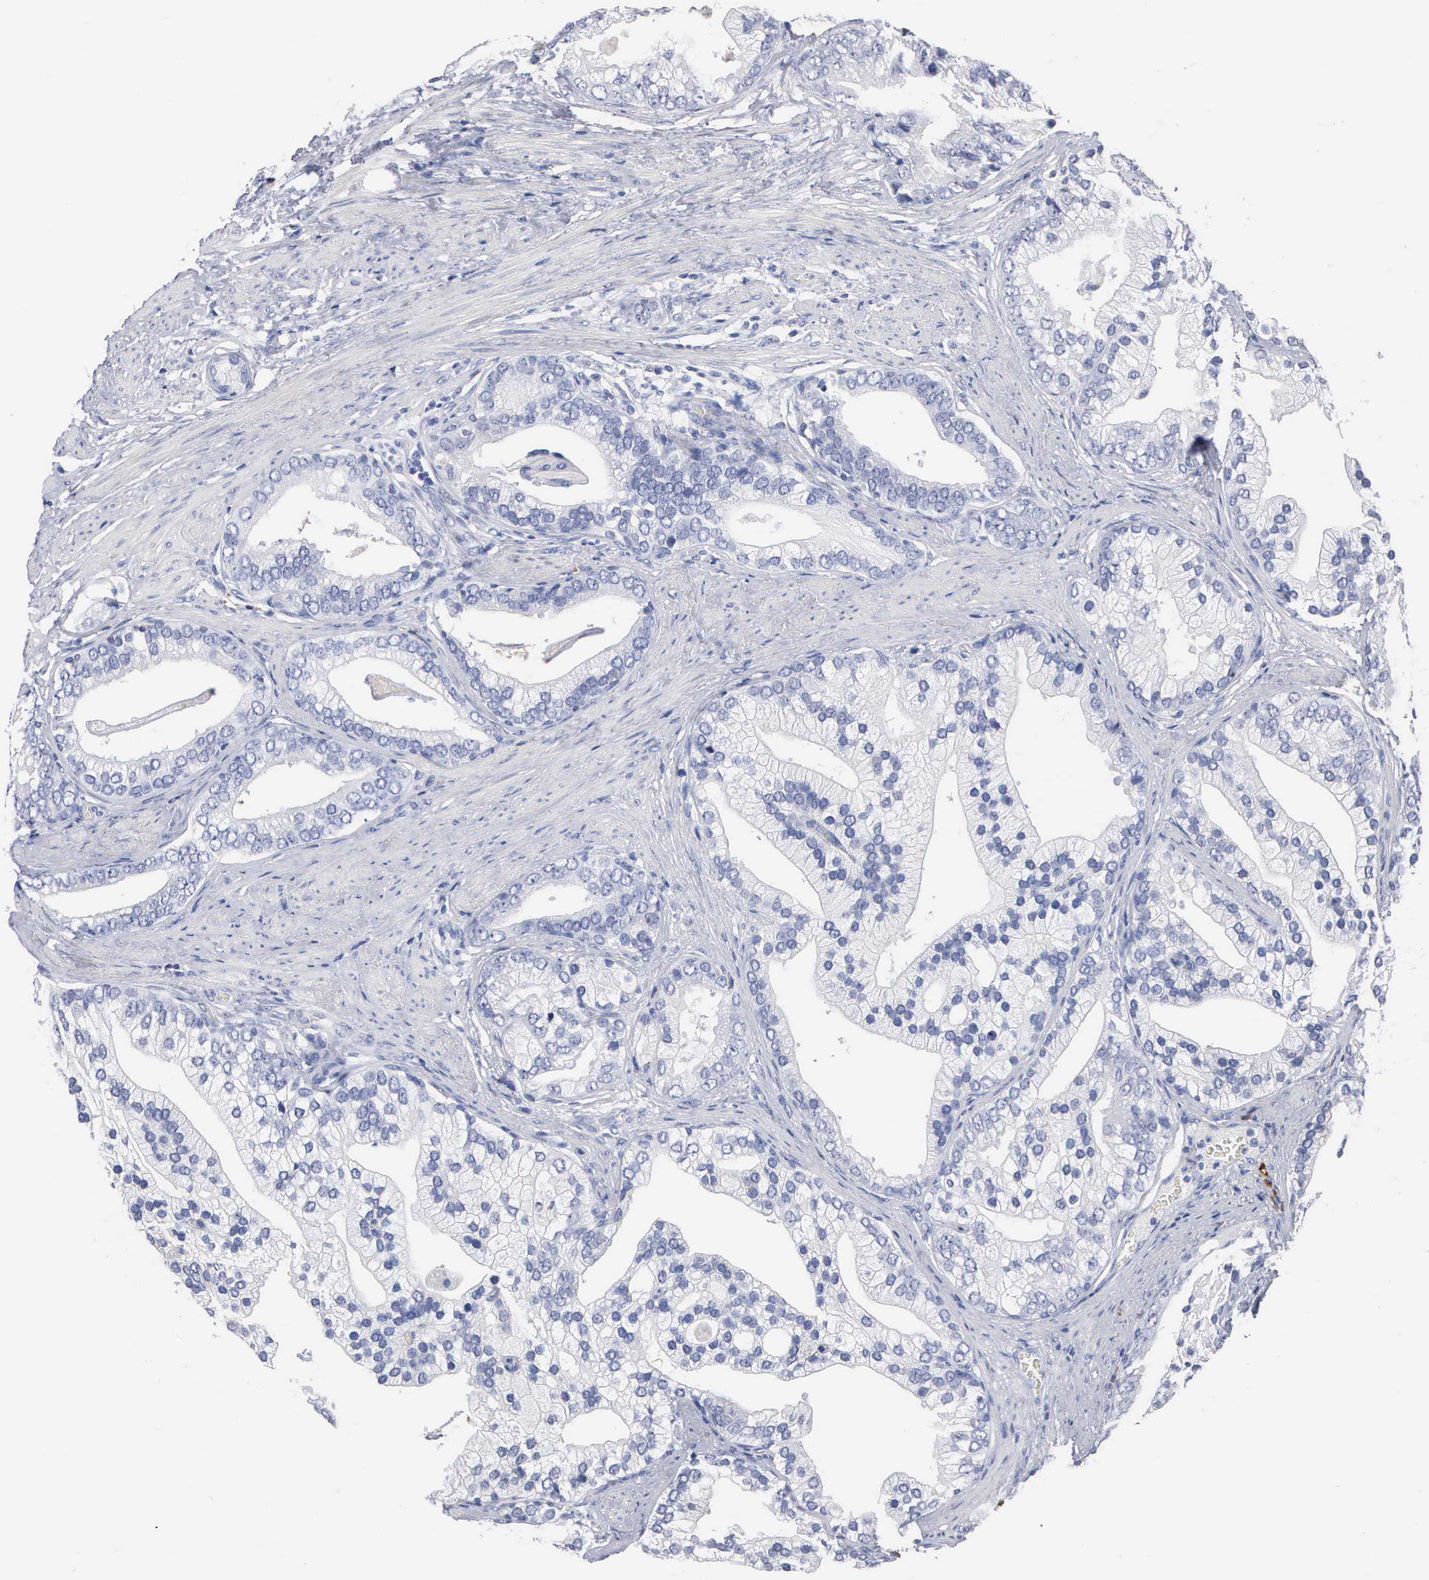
{"staining": {"intensity": "negative", "quantity": "none", "location": "none"}, "tissue": "prostate cancer", "cell_type": "Tumor cells", "image_type": "cancer", "snomed": [{"axis": "morphology", "description": "Adenocarcinoma, Medium grade"}, {"axis": "topography", "description": "Prostate"}], "caption": "IHC of prostate cancer demonstrates no positivity in tumor cells.", "gene": "ASPHD2", "patient": {"sex": "male", "age": 65}}